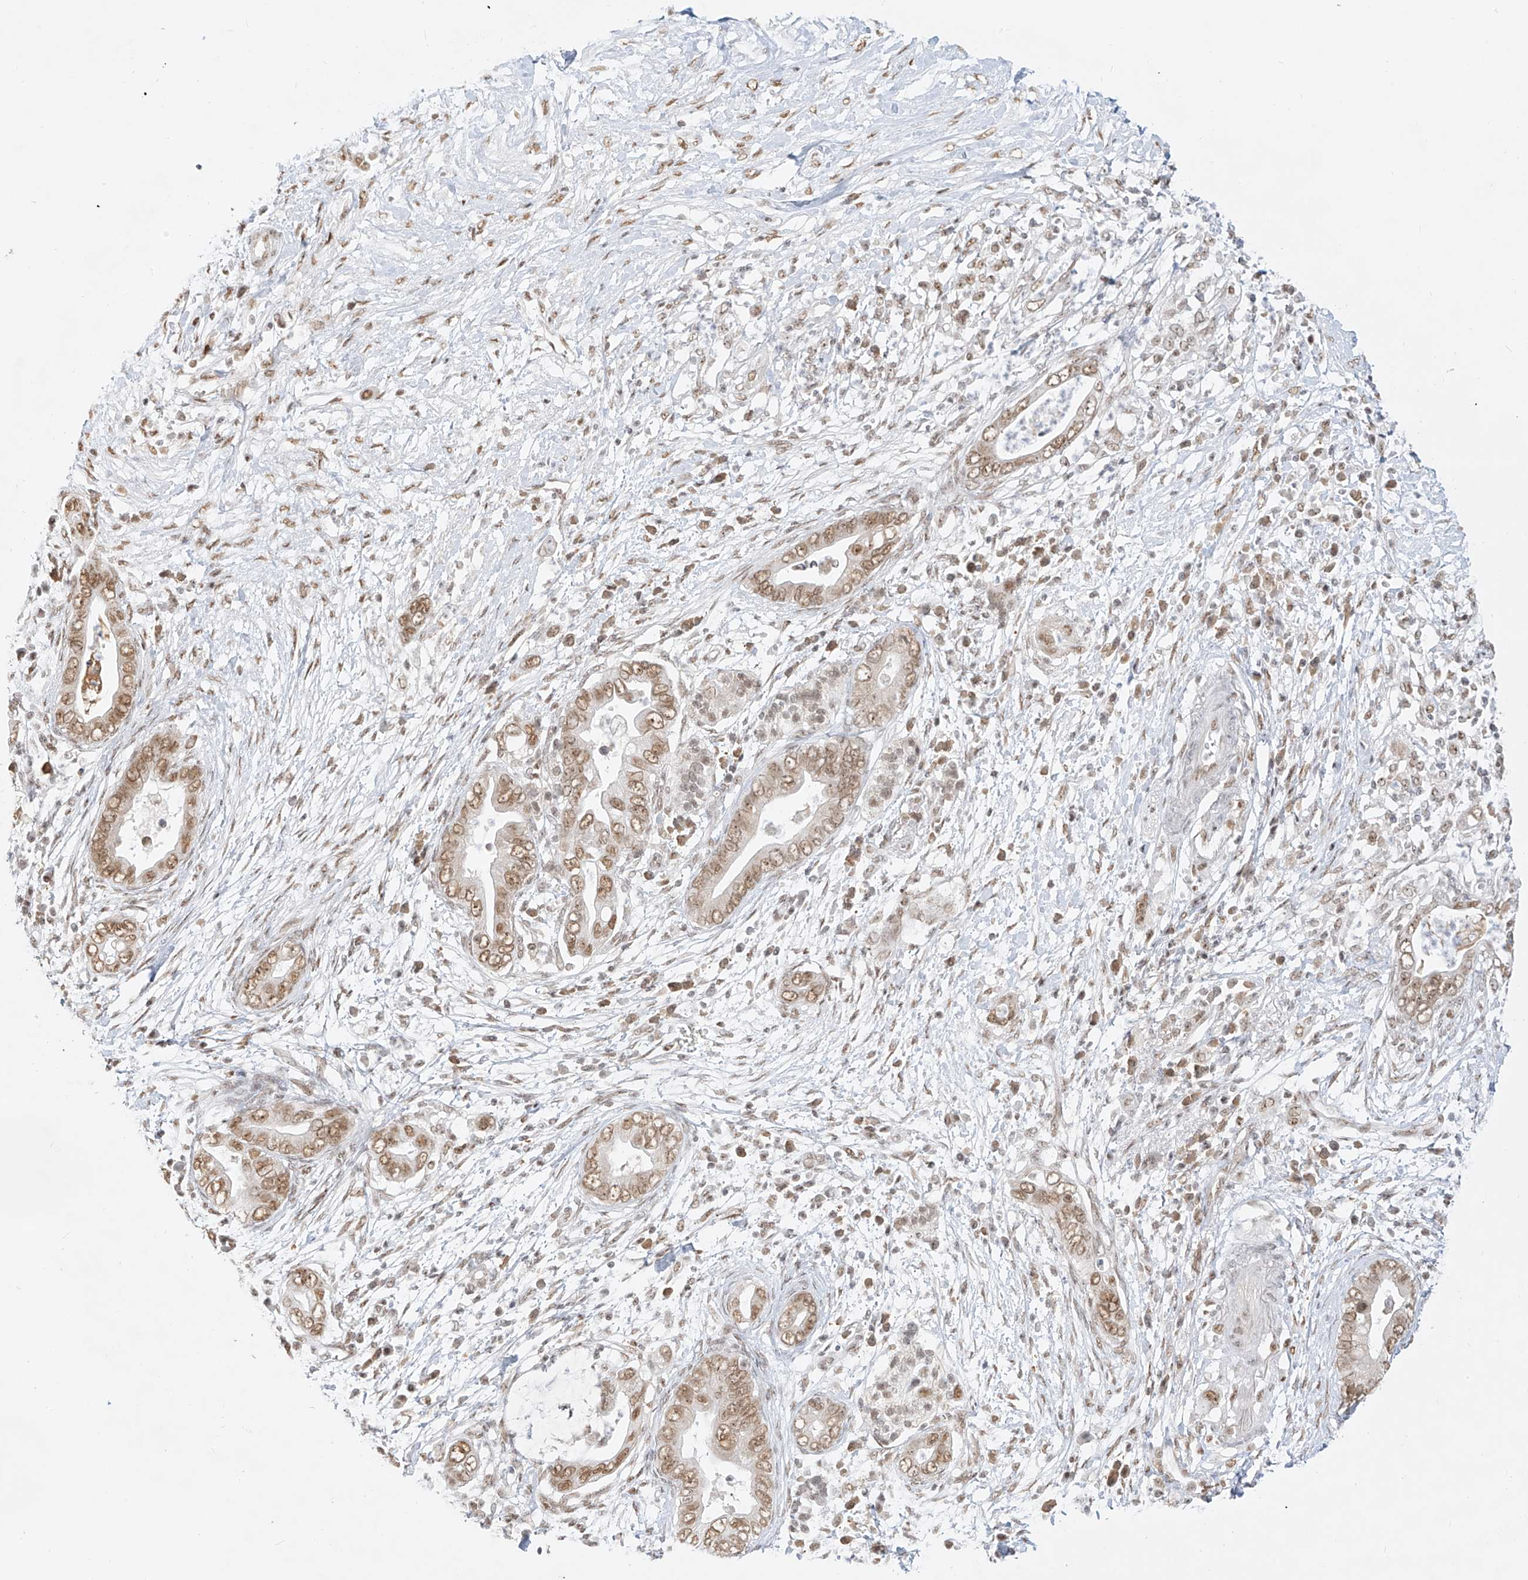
{"staining": {"intensity": "moderate", "quantity": ">75%", "location": "nuclear"}, "tissue": "pancreatic cancer", "cell_type": "Tumor cells", "image_type": "cancer", "snomed": [{"axis": "morphology", "description": "Adenocarcinoma, NOS"}, {"axis": "topography", "description": "Pancreas"}], "caption": "Approximately >75% of tumor cells in pancreatic cancer (adenocarcinoma) show moderate nuclear protein staining as visualized by brown immunohistochemical staining.", "gene": "NHSL1", "patient": {"sex": "male", "age": 75}}